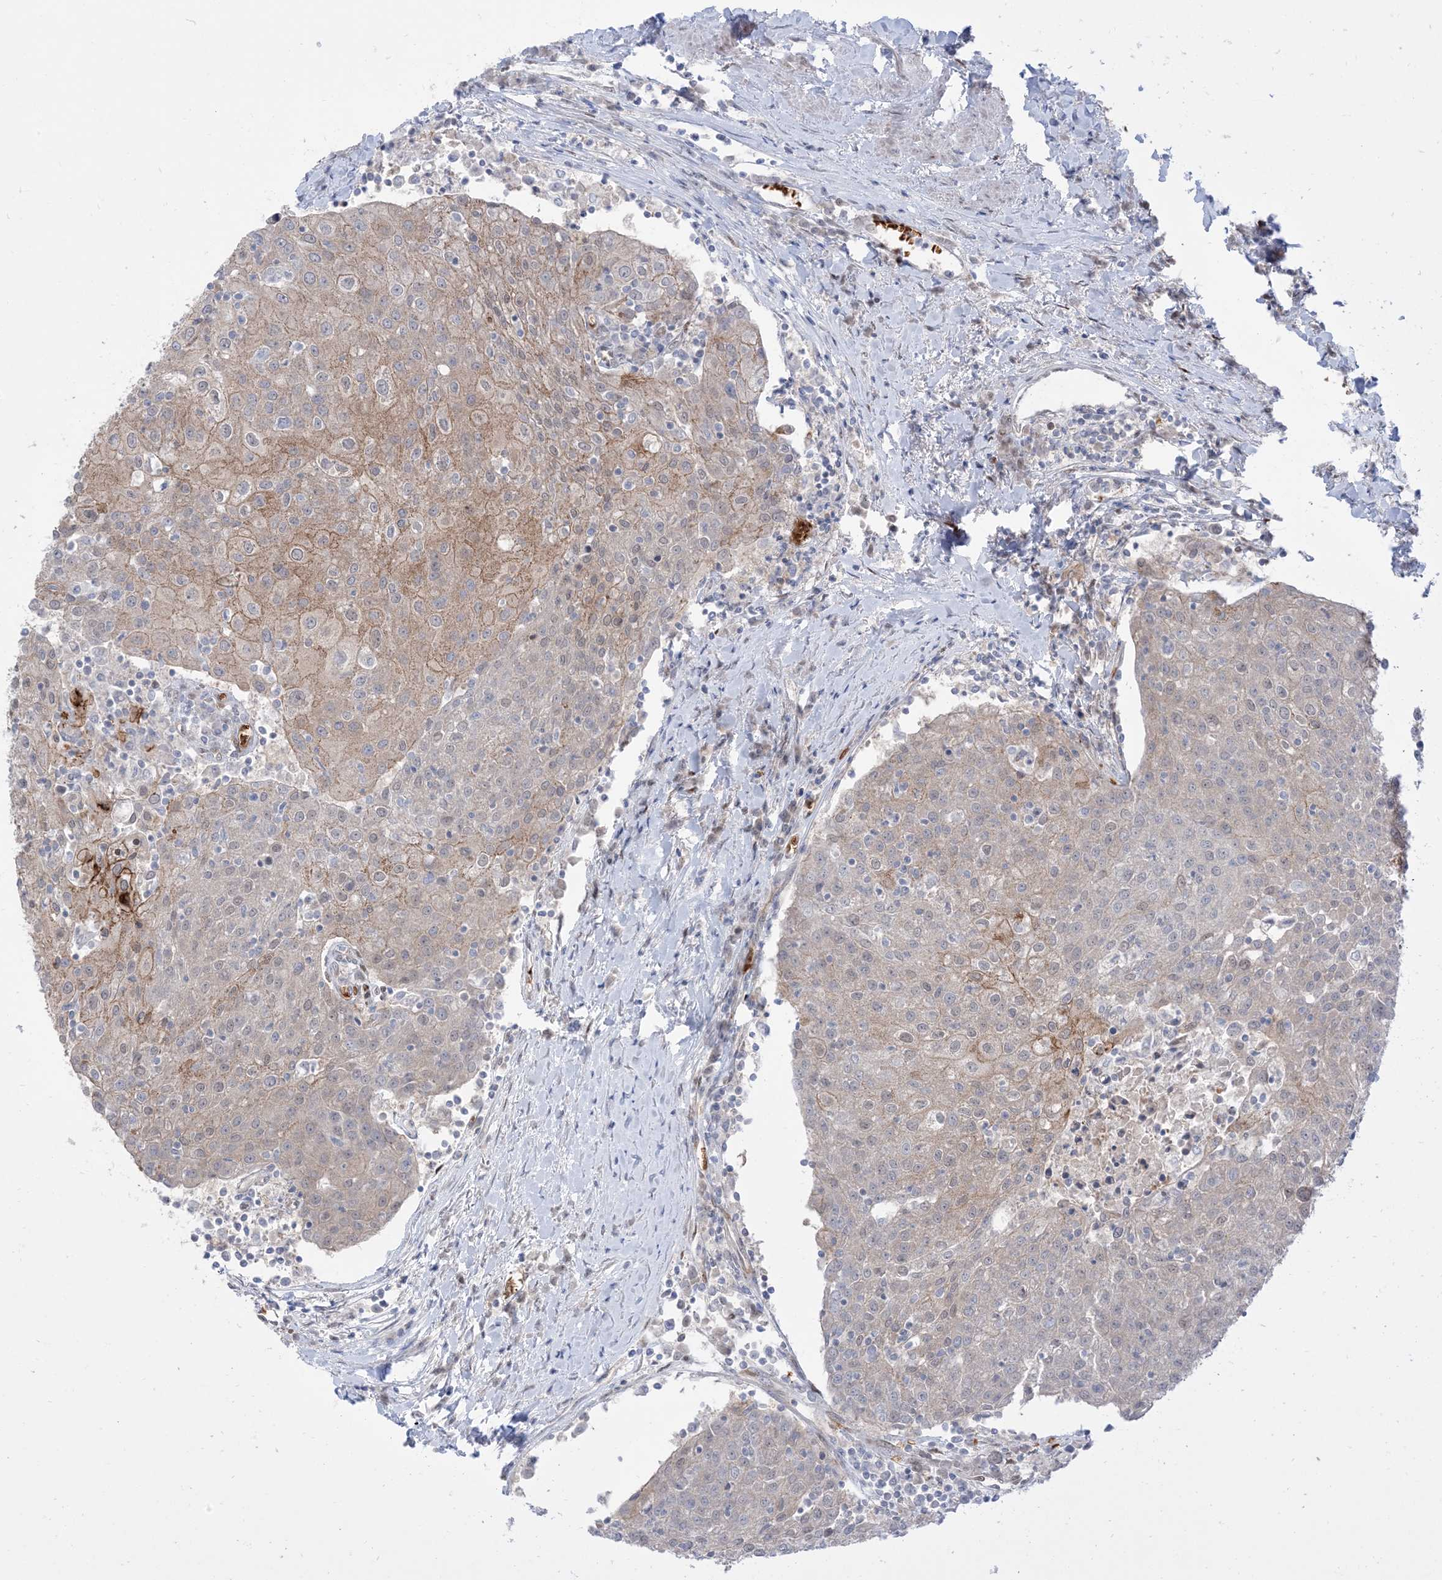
{"staining": {"intensity": "weak", "quantity": "<25%", "location": "cytoplasmic/membranous"}, "tissue": "urothelial cancer", "cell_type": "Tumor cells", "image_type": "cancer", "snomed": [{"axis": "morphology", "description": "Urothelial carcinoma, High grade"}, {"axis": "topography", "description": "Urinary bladder"}], "caption": "DAB immunohistochemical staining of urothelial carcinoma (high-grade) demonstrates no significant positivity in tumor cells. (Immunohistochemistry, brightfield microscopy, high magnification).", "gene": "RIN1", "patient": {"sex": "female", "age": 85}}